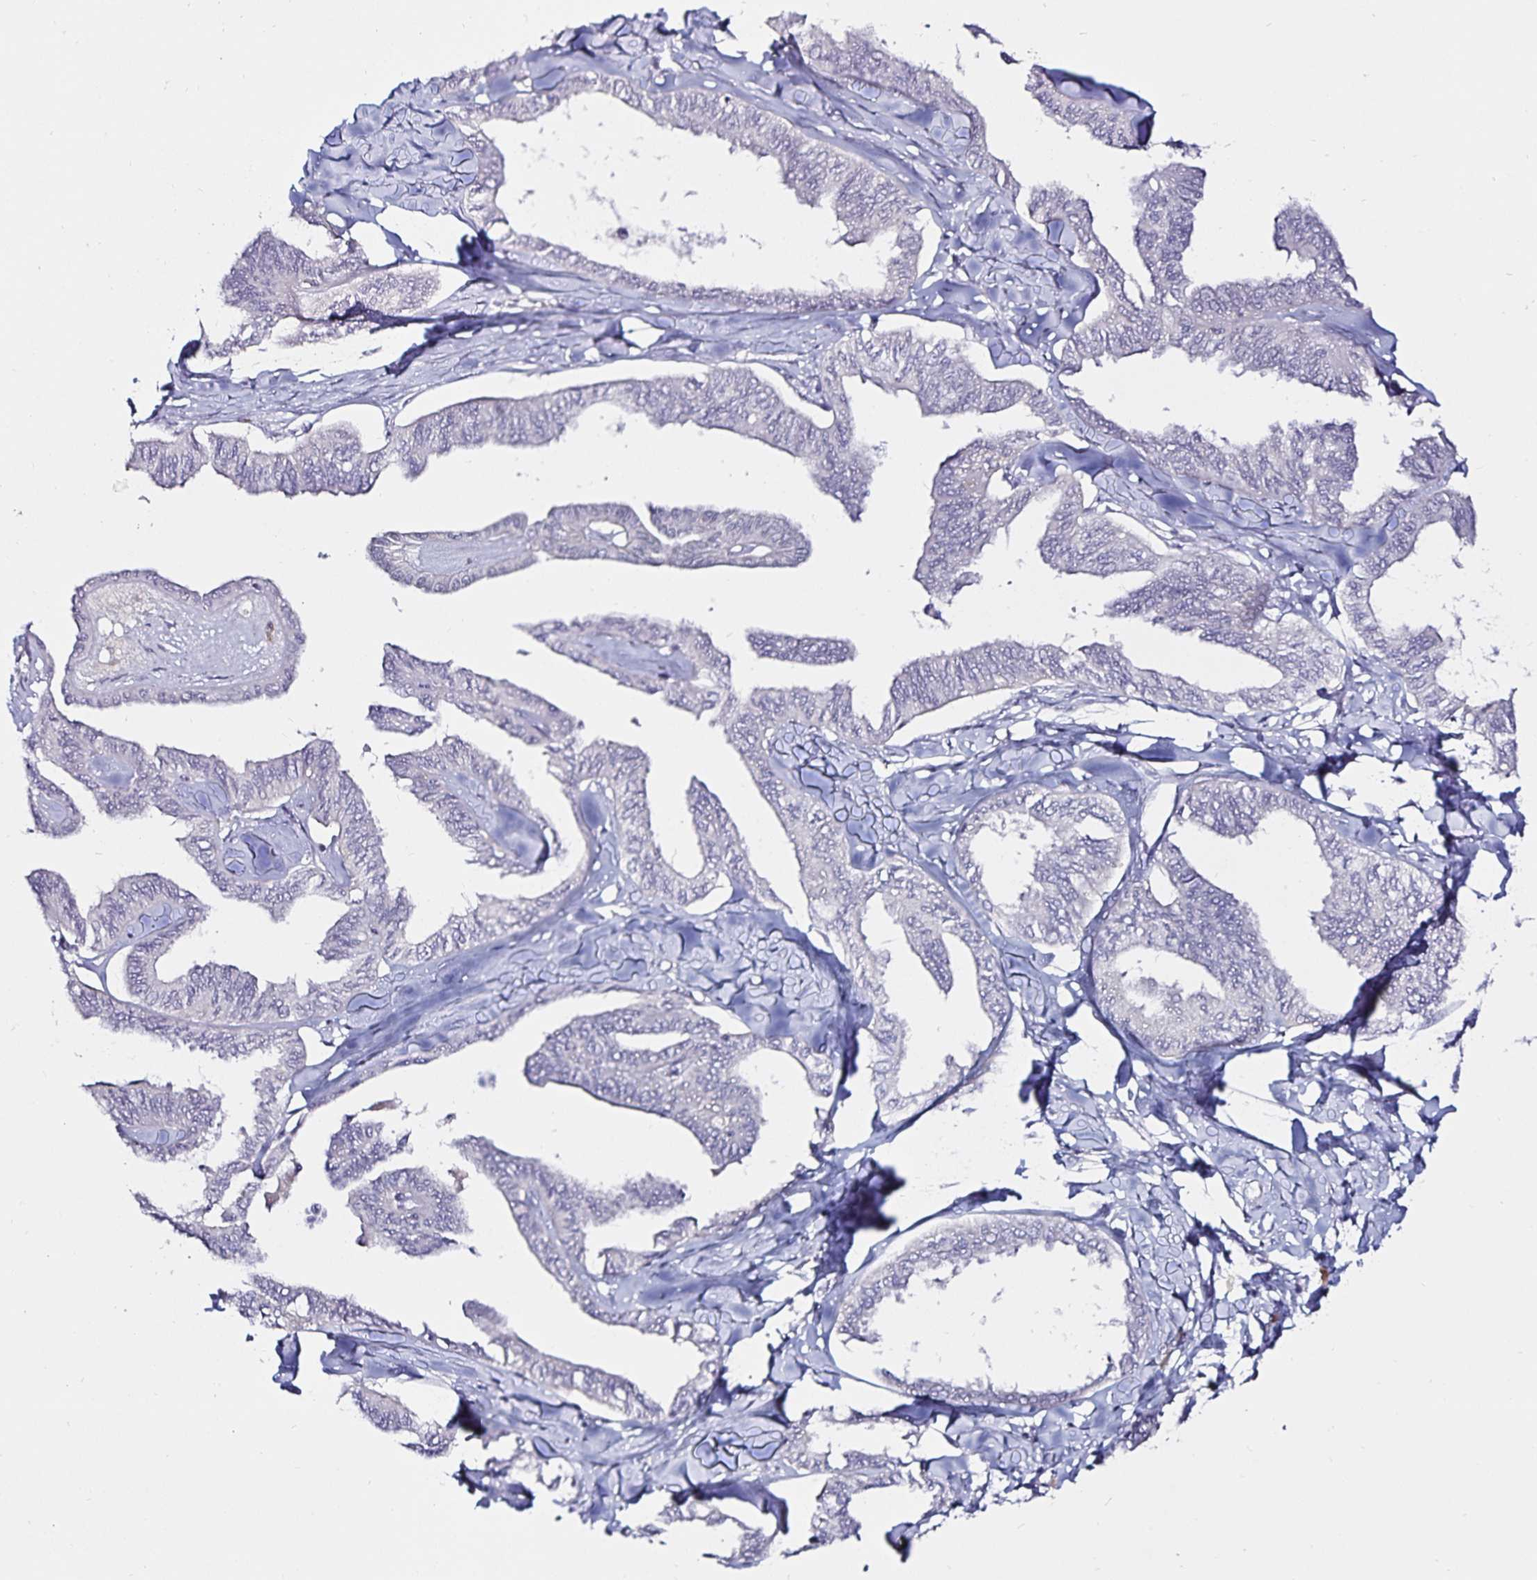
{"staining": {"intensity": "negative", "quantity": "none", "location": "none"}, "tissue": "ovarian cancer", "cell_type": "Tumor cells", "image_type": "cancer", "snomed": [{"axis": "morphology", "description": "Carcinoma, endometroid"}, {"axis": "topography", "description": "Ovary"}], "caption": "High power microscopy image of an IHC histopathology image of ovarian cancer (endometroid carcinoma), revealing no significant positivity in tumor cells.", "gene": "ACSL5", "patient": {"sex": "female", "age": 70}}